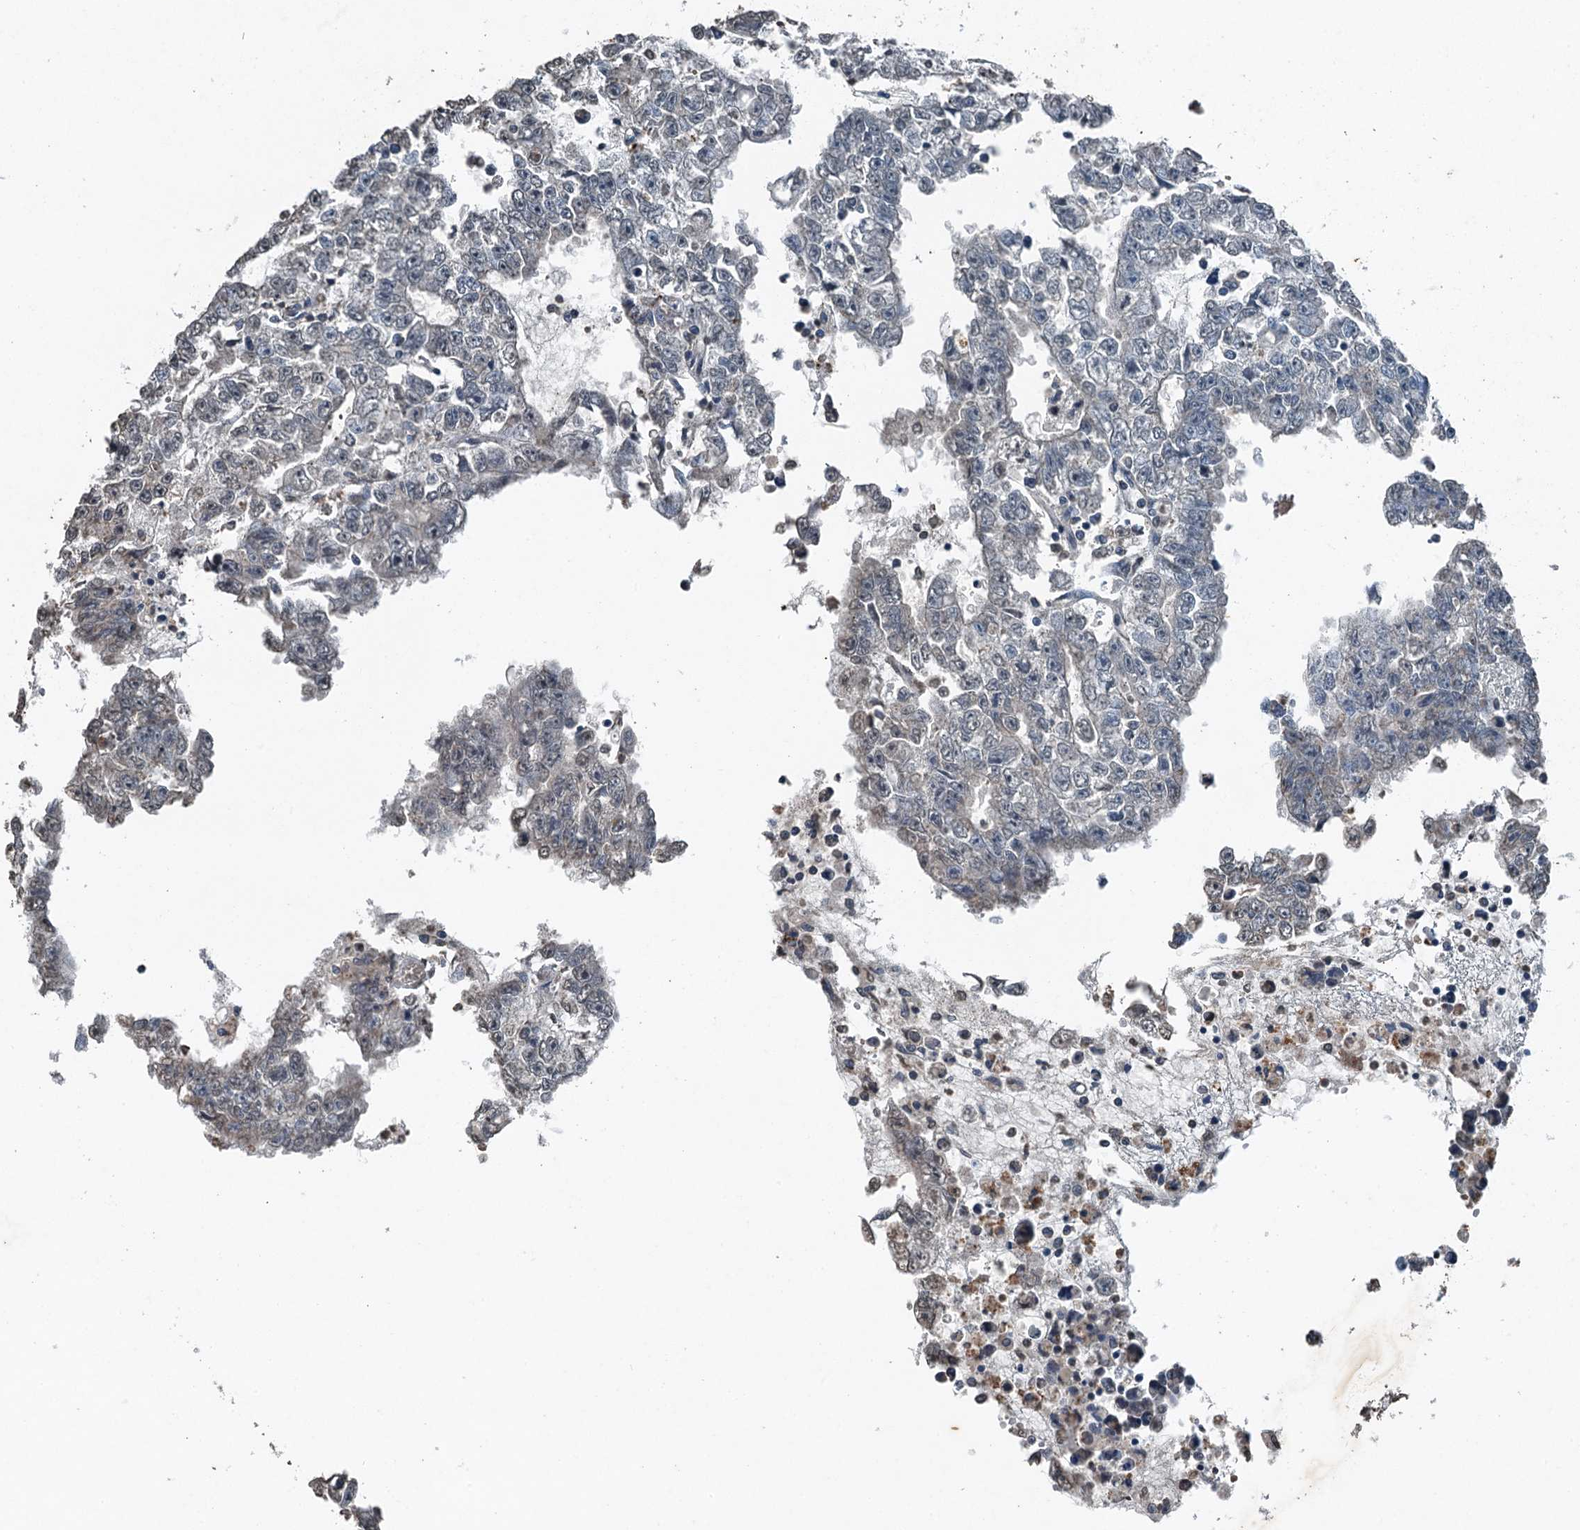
{"staining": {"intensity": "weak", "quantity": "25%-75%", "location": "cytoplasmic/membranous"}, "tissue": "testis cancer", "cell_type": "Tumor cells", "image_type": "cancer", "snomed": [{"axis": "morphology", "description": "Carcinoma, Embryonal, NOS"}, {"axis": "topography", "description": "Testis"}], "caption": "Protein expression analysis of testis embryonal carcinoma exhibits weak cytoplasmic/membranous staining in about 25%-75% of tumor cells.", "gene": "TCTN1", "patient": {"sex": "male", "age": 25}}